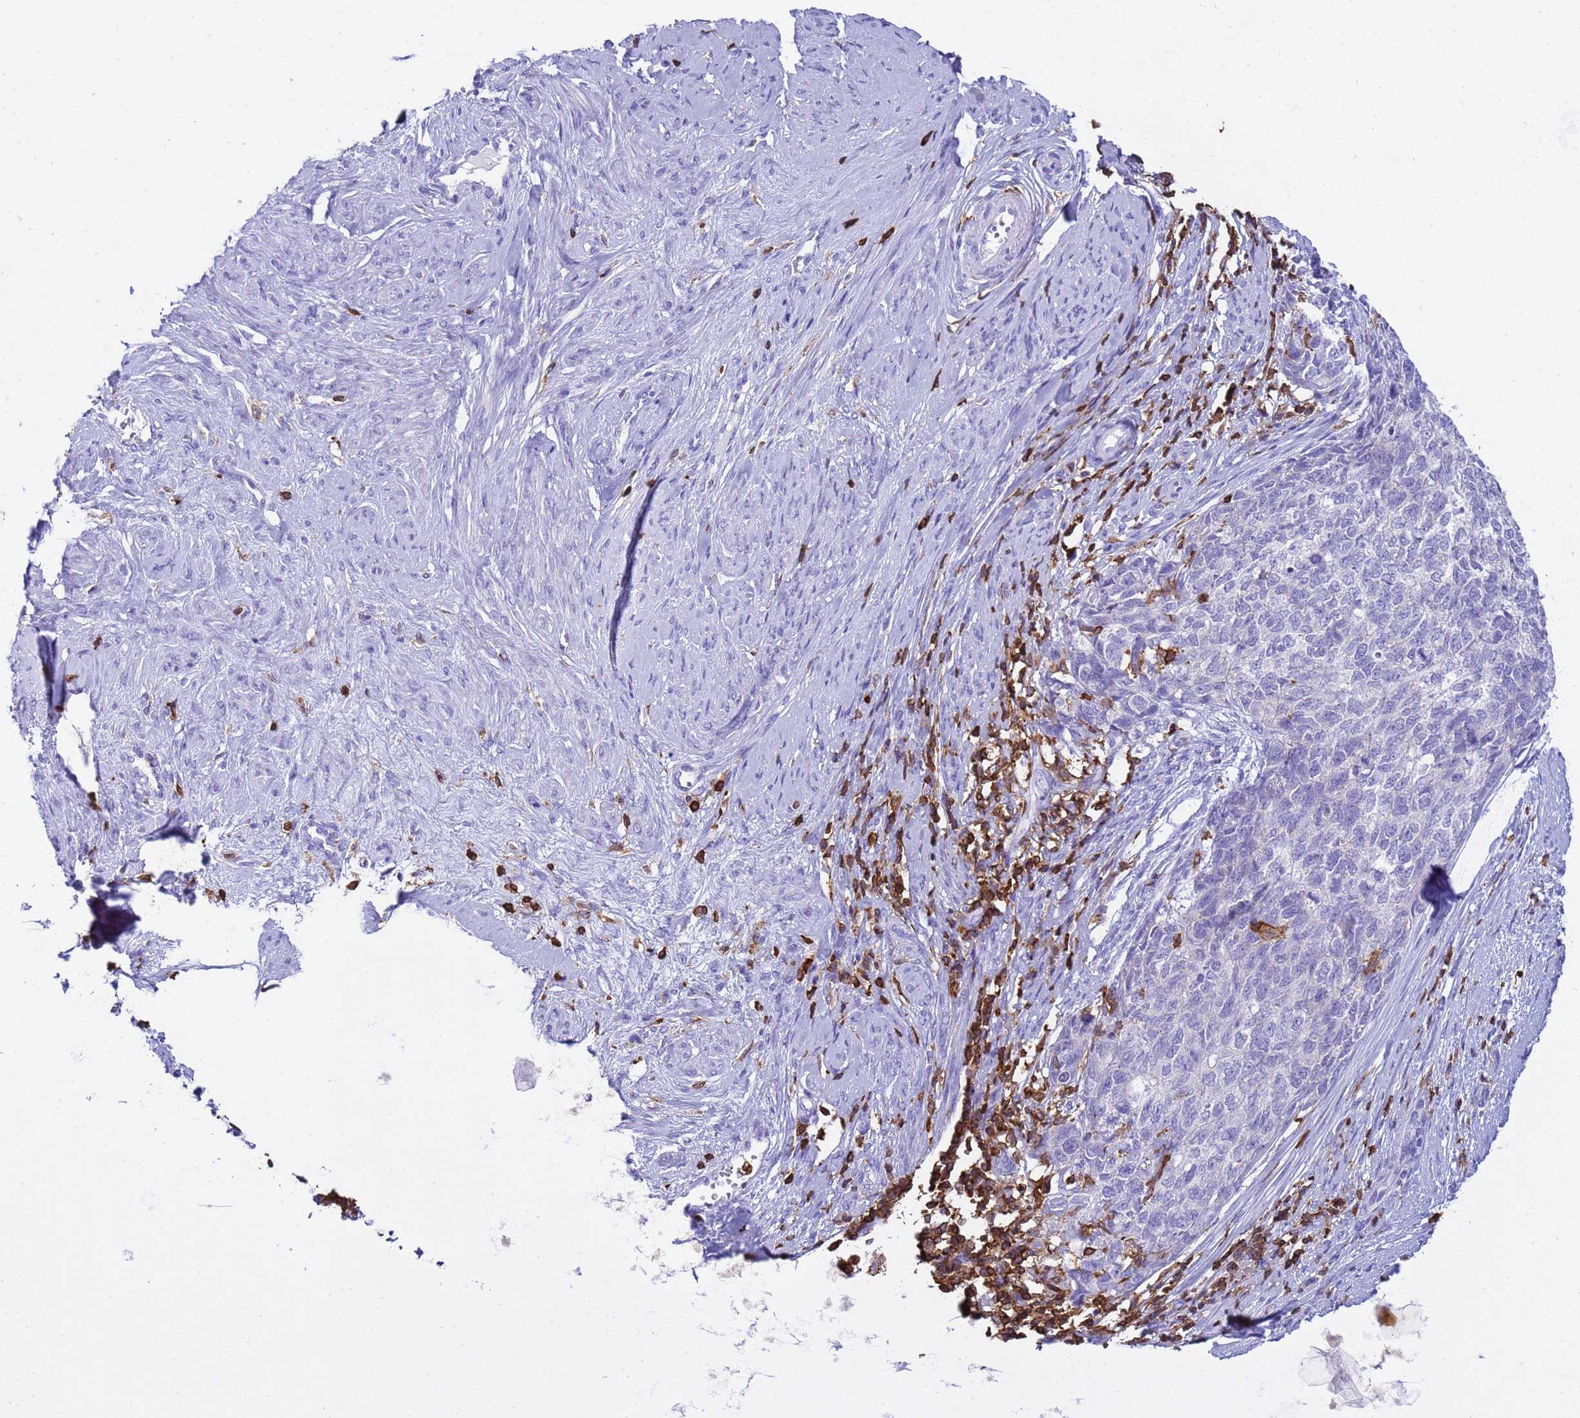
{"staining": {"intensity": "negative", "quantity": "none", "location": "none"}, "tissue": "cervical cancer", "cell_type": "Tumor cells", "image_type": "cancer", "snomed": [{"axis": "morphology", "description": "Squamous cell carcinoma, NOS"}, {"axis": "topography", "description": "Cervix"}], "caption": "A photomicrograph of human cervical squamous cell carcinoma is negative for staining in tumor cells.", "gene": "IRF5", "patient": {"sex": "female", "age": 63}}